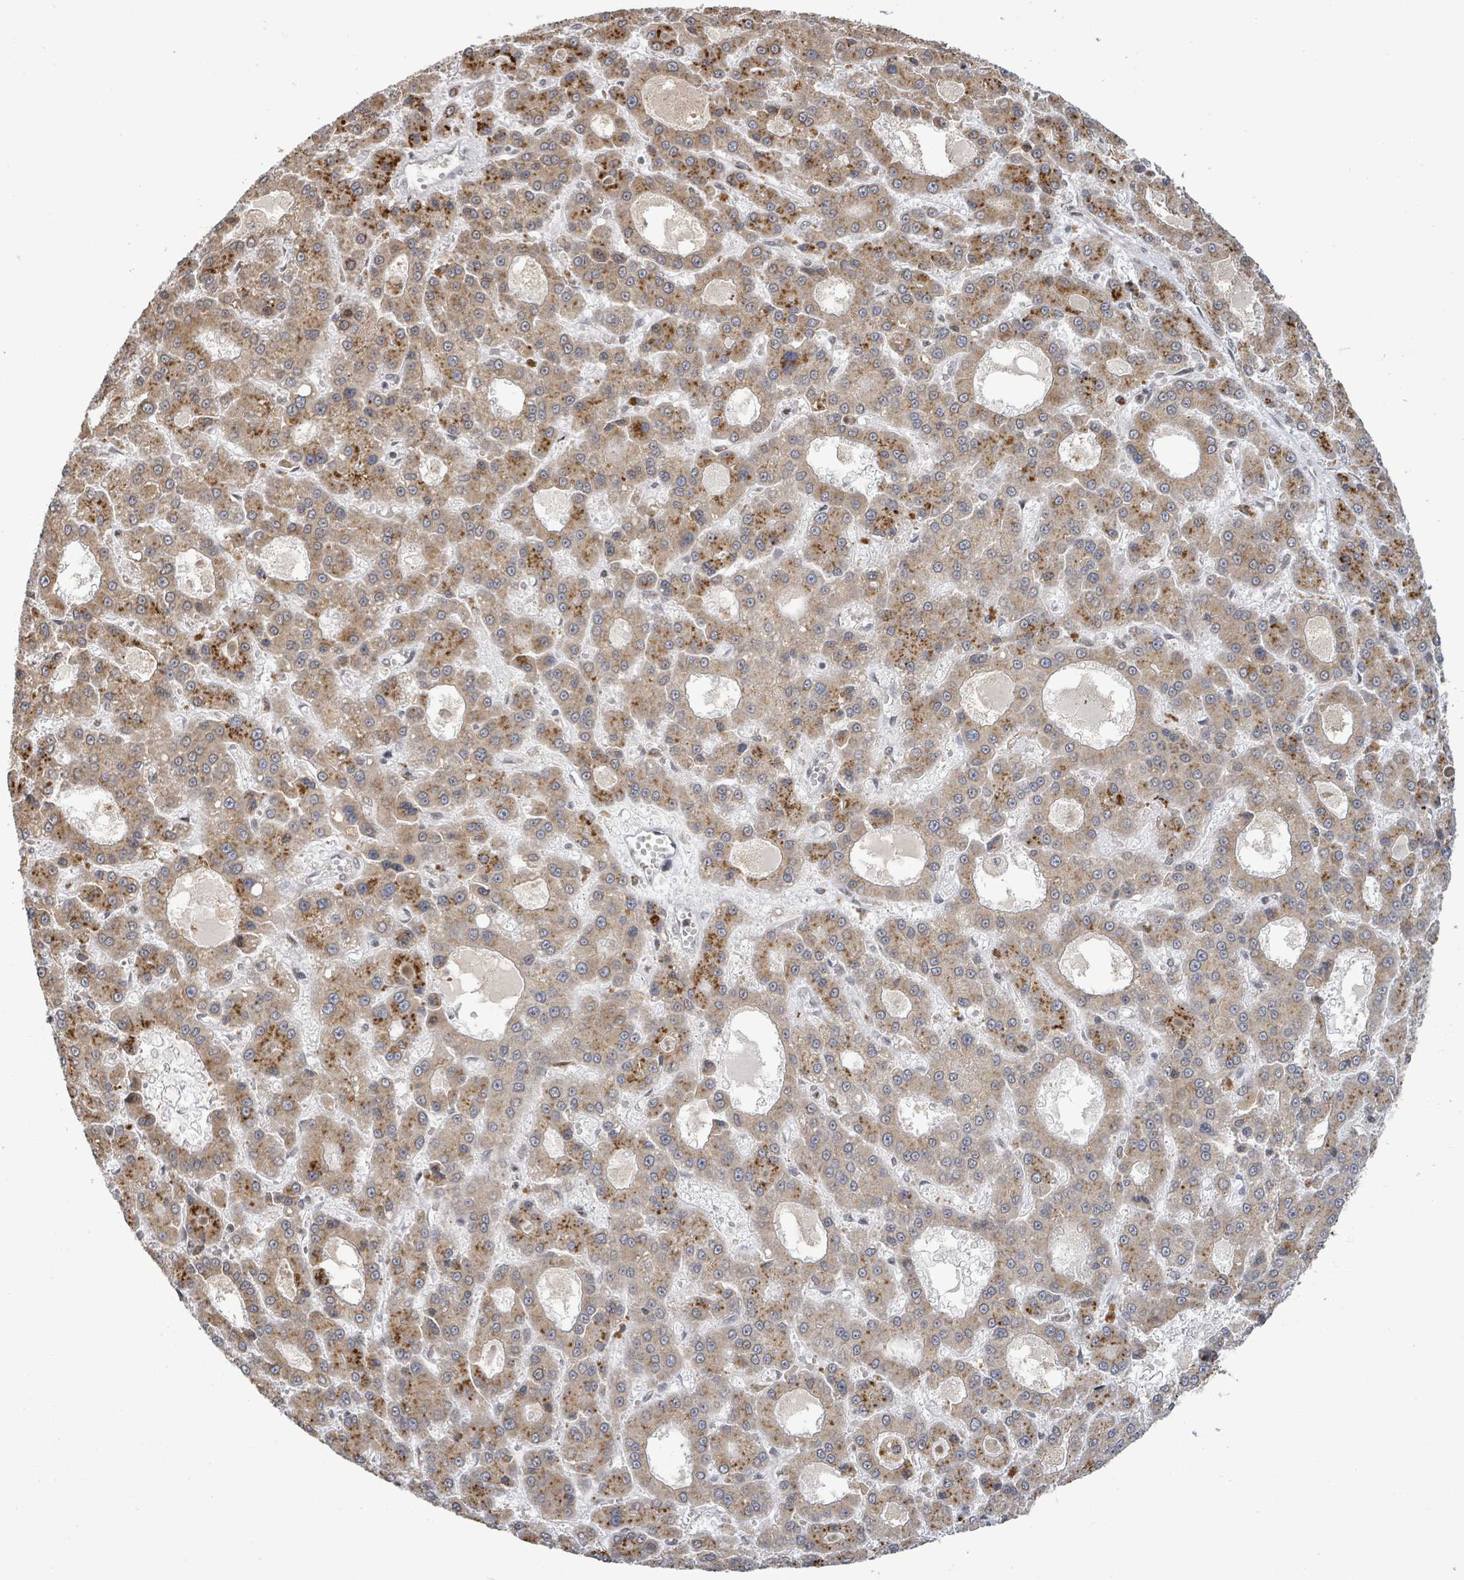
{"staining": {"intensity": "moderate", "quantity": ">75%", "location": "cytoplasmic/membranous"}, "tissue": "liver cancer", "cell_type": "Tumor cells", "image_type": "cancer", "snomed": [{"axis": "morphology", "description": "Carcinoma, Hepatocellular, NOS"}, {"axis": "topography", "description": "Liver"}], "caption": "Protein staining of liver cancer tissue demonstrates moderate cytoplasmic/membranous expression in about >75% of tumor cells. (DAB IHC with brightfield microscopy, high magnification).", "gene": "SBF2", "patient": {"sex": "male", "age": 70}}